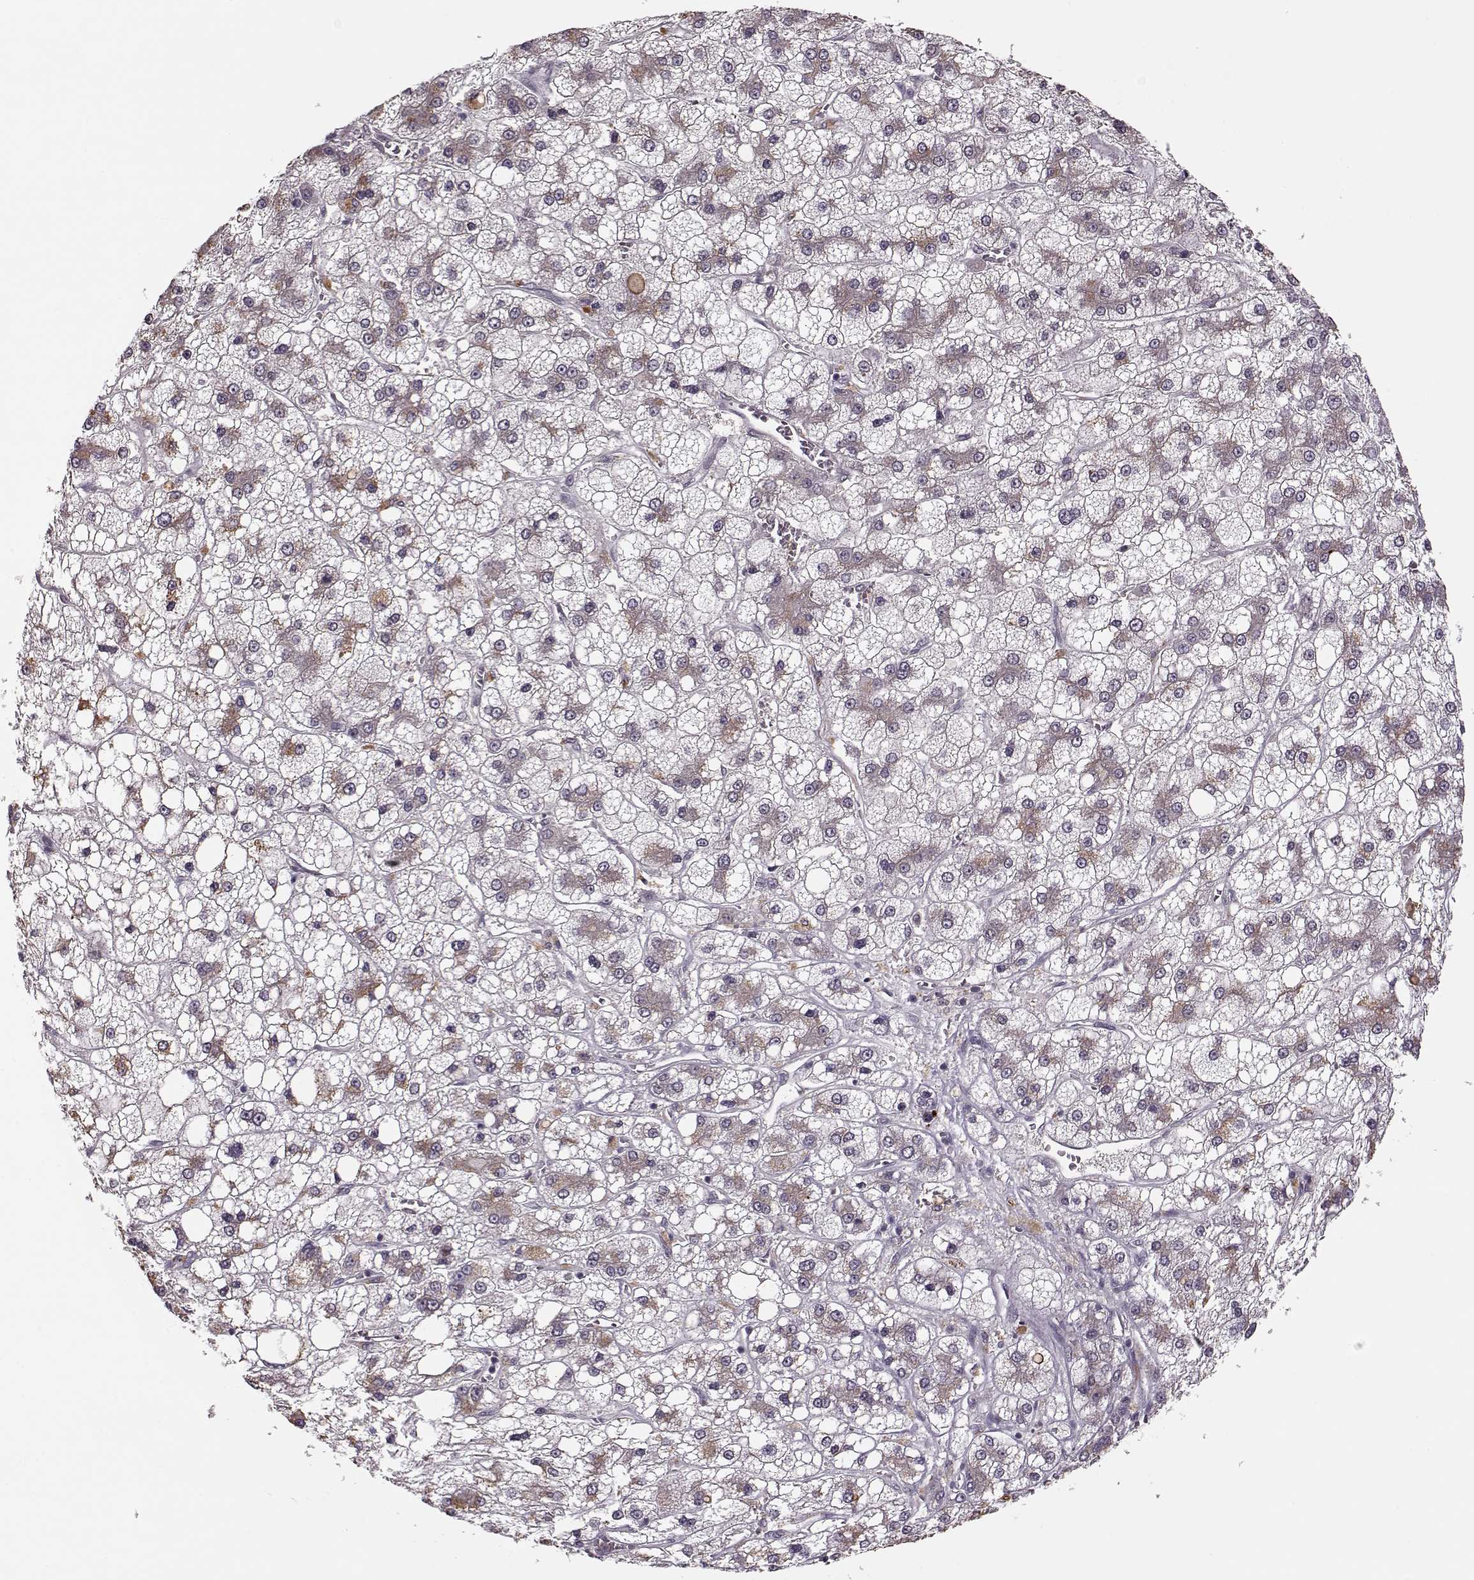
{"staining": {"intensity": "weak", "quantity": ">75%", "location": "cytoplasmic/membranous"}, "tissue": "liver cancer", "cell_type": "Tumor cells", "image_type": "cancer", "snomed": [{"axis": "morphology", "description": "Carcinoma, Hepatocellular, NOS"}, {"axis": "topography", "description": "Liver"}], "caption": "DAB (3,3'-diaminobenzidine) immunohistochemical staining of human liver hepatocellular carcinoma exhibits weak cytoplasmic/membranous protein expression in approximately >75% of tumor cells.", "gene": "DENND4B", "patient": {"sex": "male", "age": 73}}